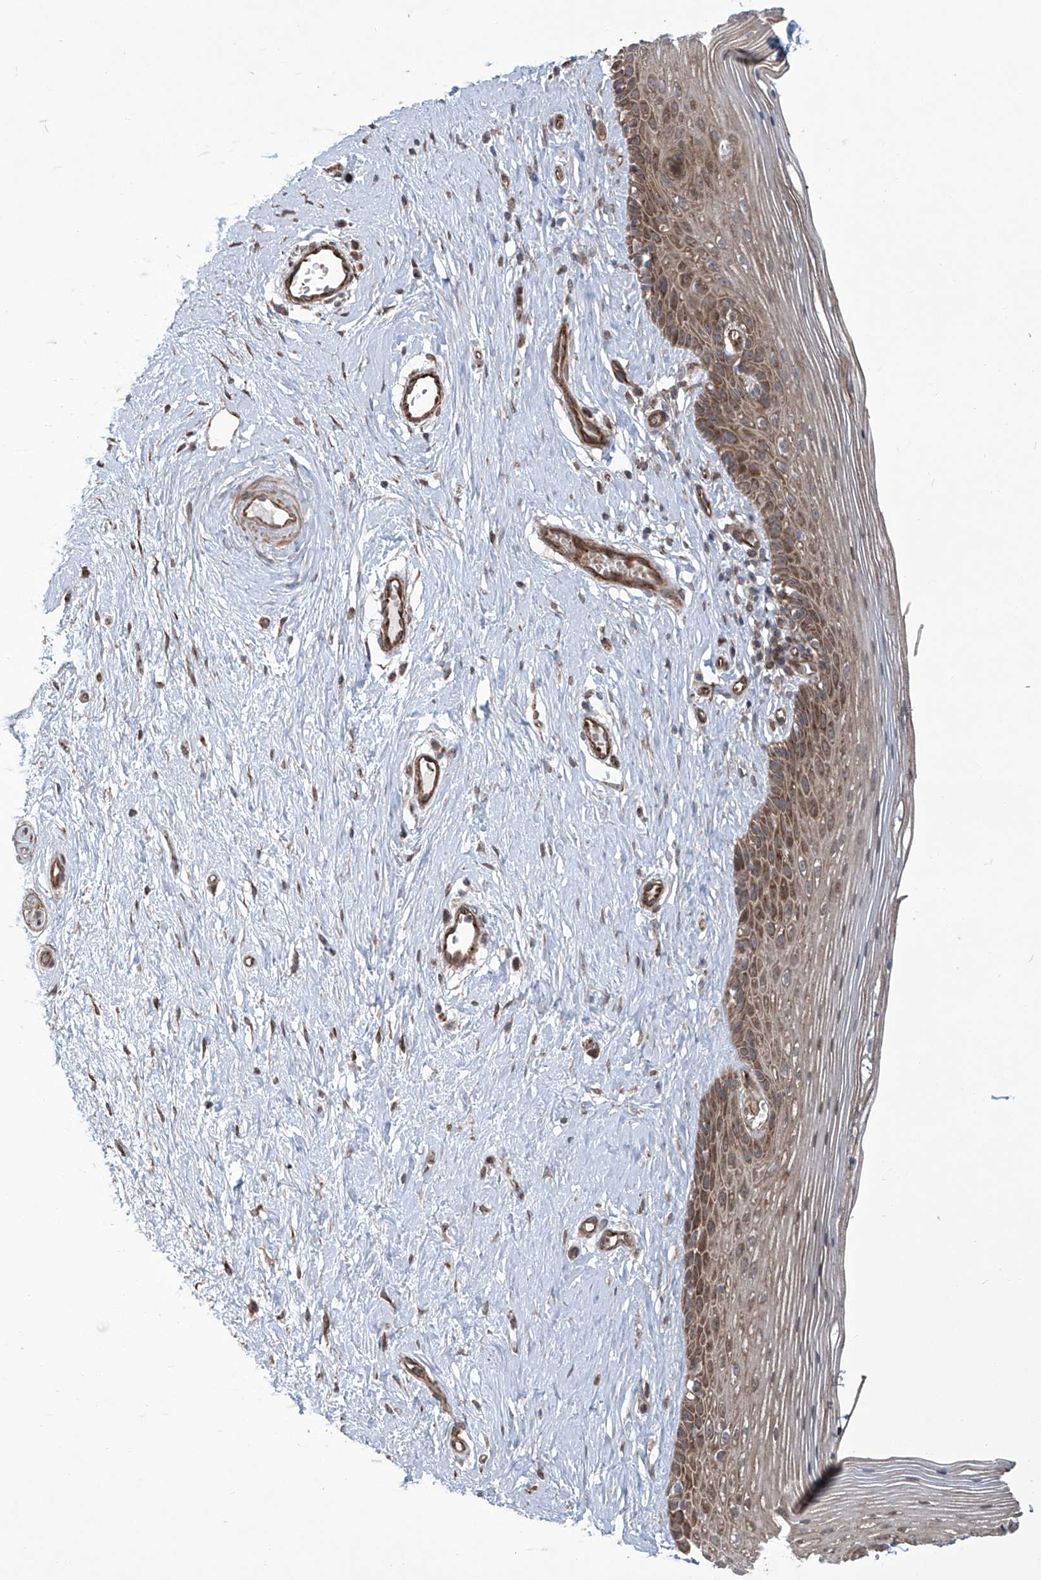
{"staining": {"intensity": "moderate", "quantity": "25%-75%", "location": "cytoplasmic/membranous"}, "tissue": "vagina", "cell_type": "Squamous epithelial cells", "image_type": "normal", "snomed": [{"axis": "morphology", "description": "Normal tissue, NOS"}, {"axis": "topography", "description": "Vagina"}], "caption": "Moderate cytoplasmic/membranous positivity for a protein is present in about 25%-75% of squamous epithelial cells of normal vagina using IHC.", "gene": "APAF1", "patient": {"sex": "female", "age": 46}}